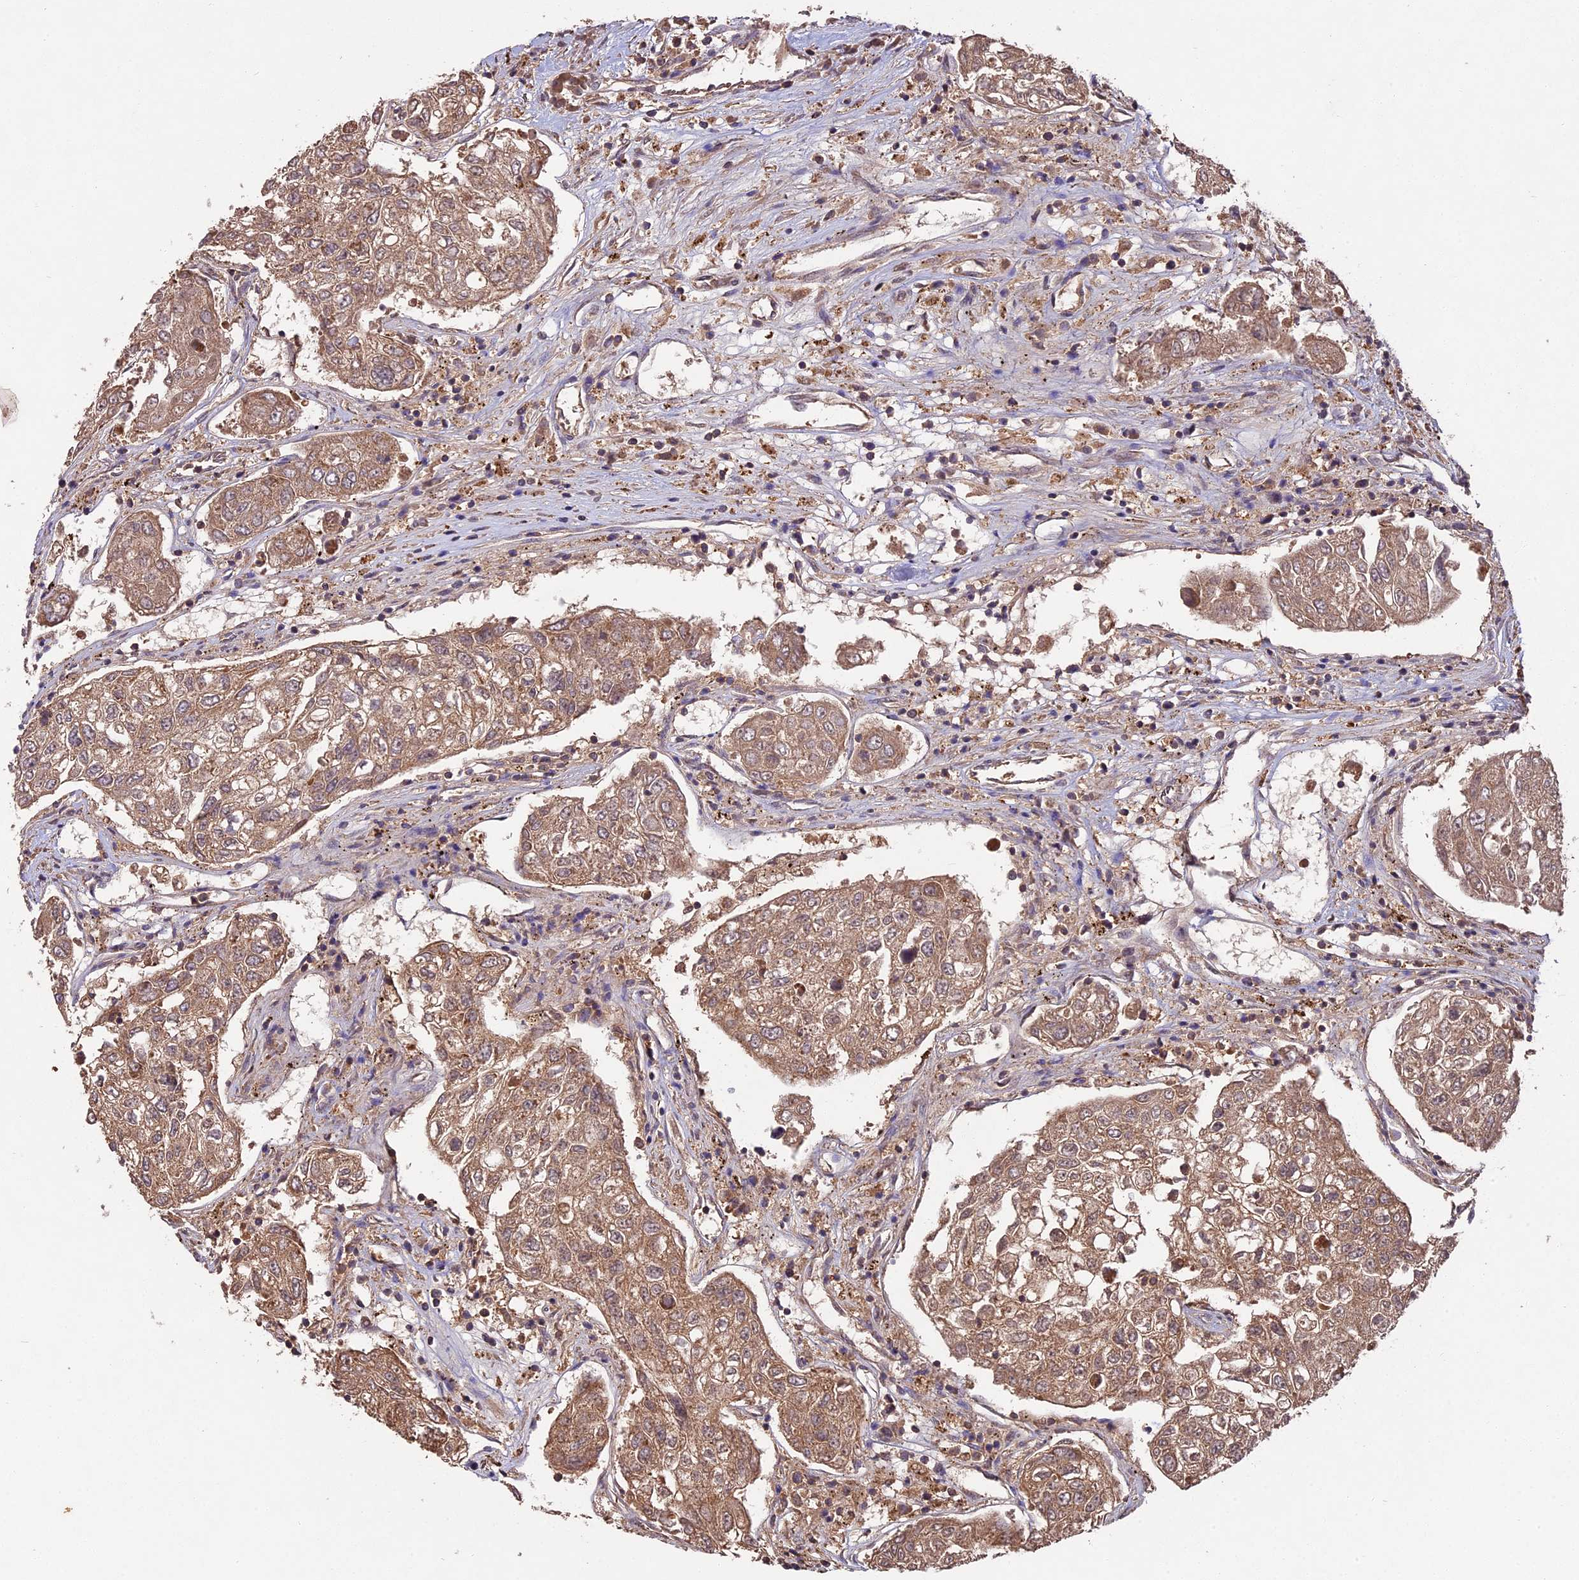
{"staining": {"intensity": "weak", "quantity": ">75%", "location": "cytoplasmic/membranous"}, "tissue": "urothelial cancer", "cell_type": "Tumor cells", "image_type": "cancer", "snomed": [{"axis": "morphology", "description": "Urothelial carcinoma, High grade"}, {"axis": "topography", "description": "Lymph node"}, {"axis": "topography", "description": "Urinary bladder"}], "caption": "High-magnification brightfield microscopy of high-grade urothelial carcinoma stained with DAB (brown) and counterstained with hematoxylin (blue). tumor cells exhibit weak cytoplasmic/membranous staining is appreciated in about>75% of cells.", "gene": "CHAC1", "patient": {"sex": "male", "age": 51}}